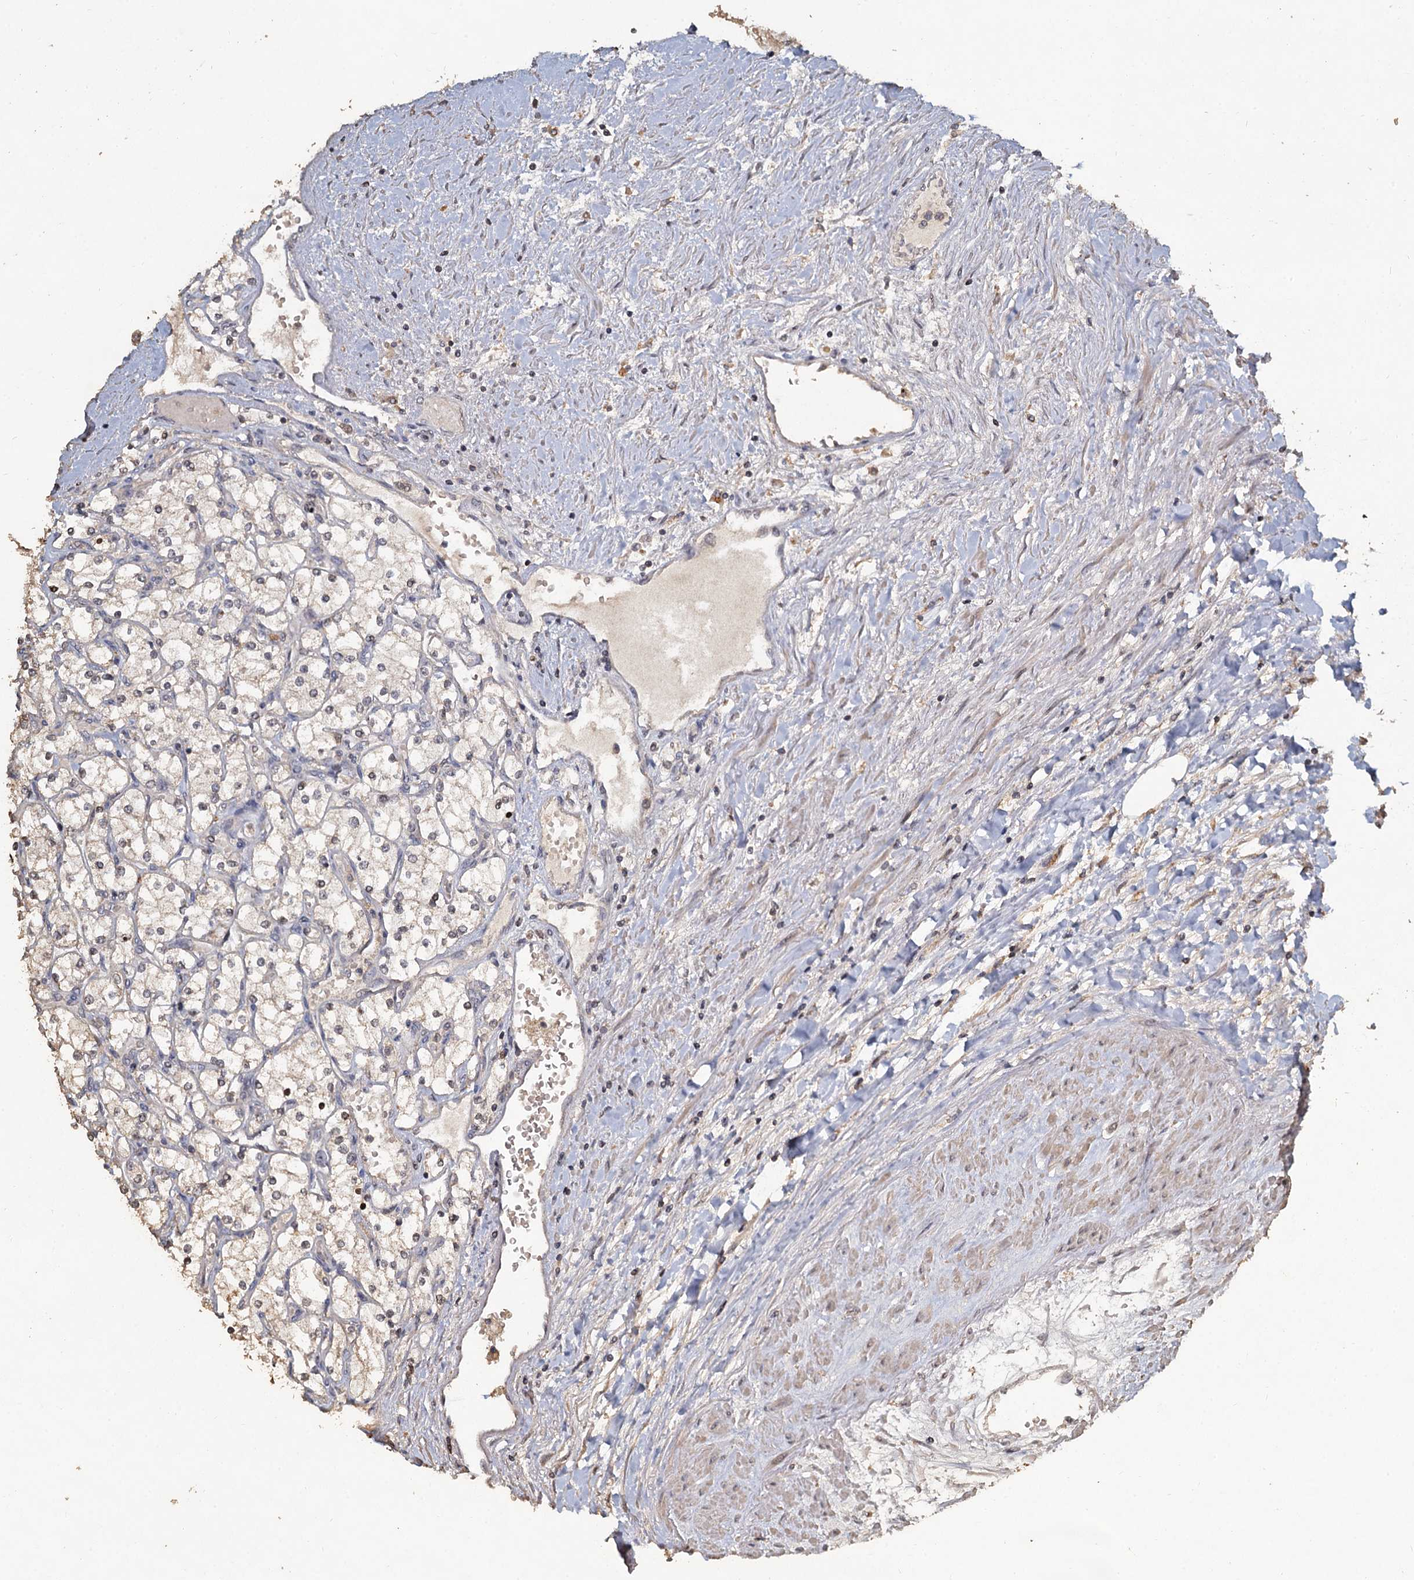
{"staining": {"intensity": "negative", "quantity": "none", "location": "none"}, "tissue": "renal cancer", "cell_type": "Tumor cells", "image_type": "cancer", "snomed": [{"axis": "morphology", "description": "Adenocarcinoma, NOS"}, {"axis": "topography", "description": "Kidney"}], "caption": "This is an immunohistochemistry photomicrograph of renal adenocarcinoma. There is no staining in tumor cells.", "gene": "CCDC61", "patient": {"sex": "male", "age": 80}}